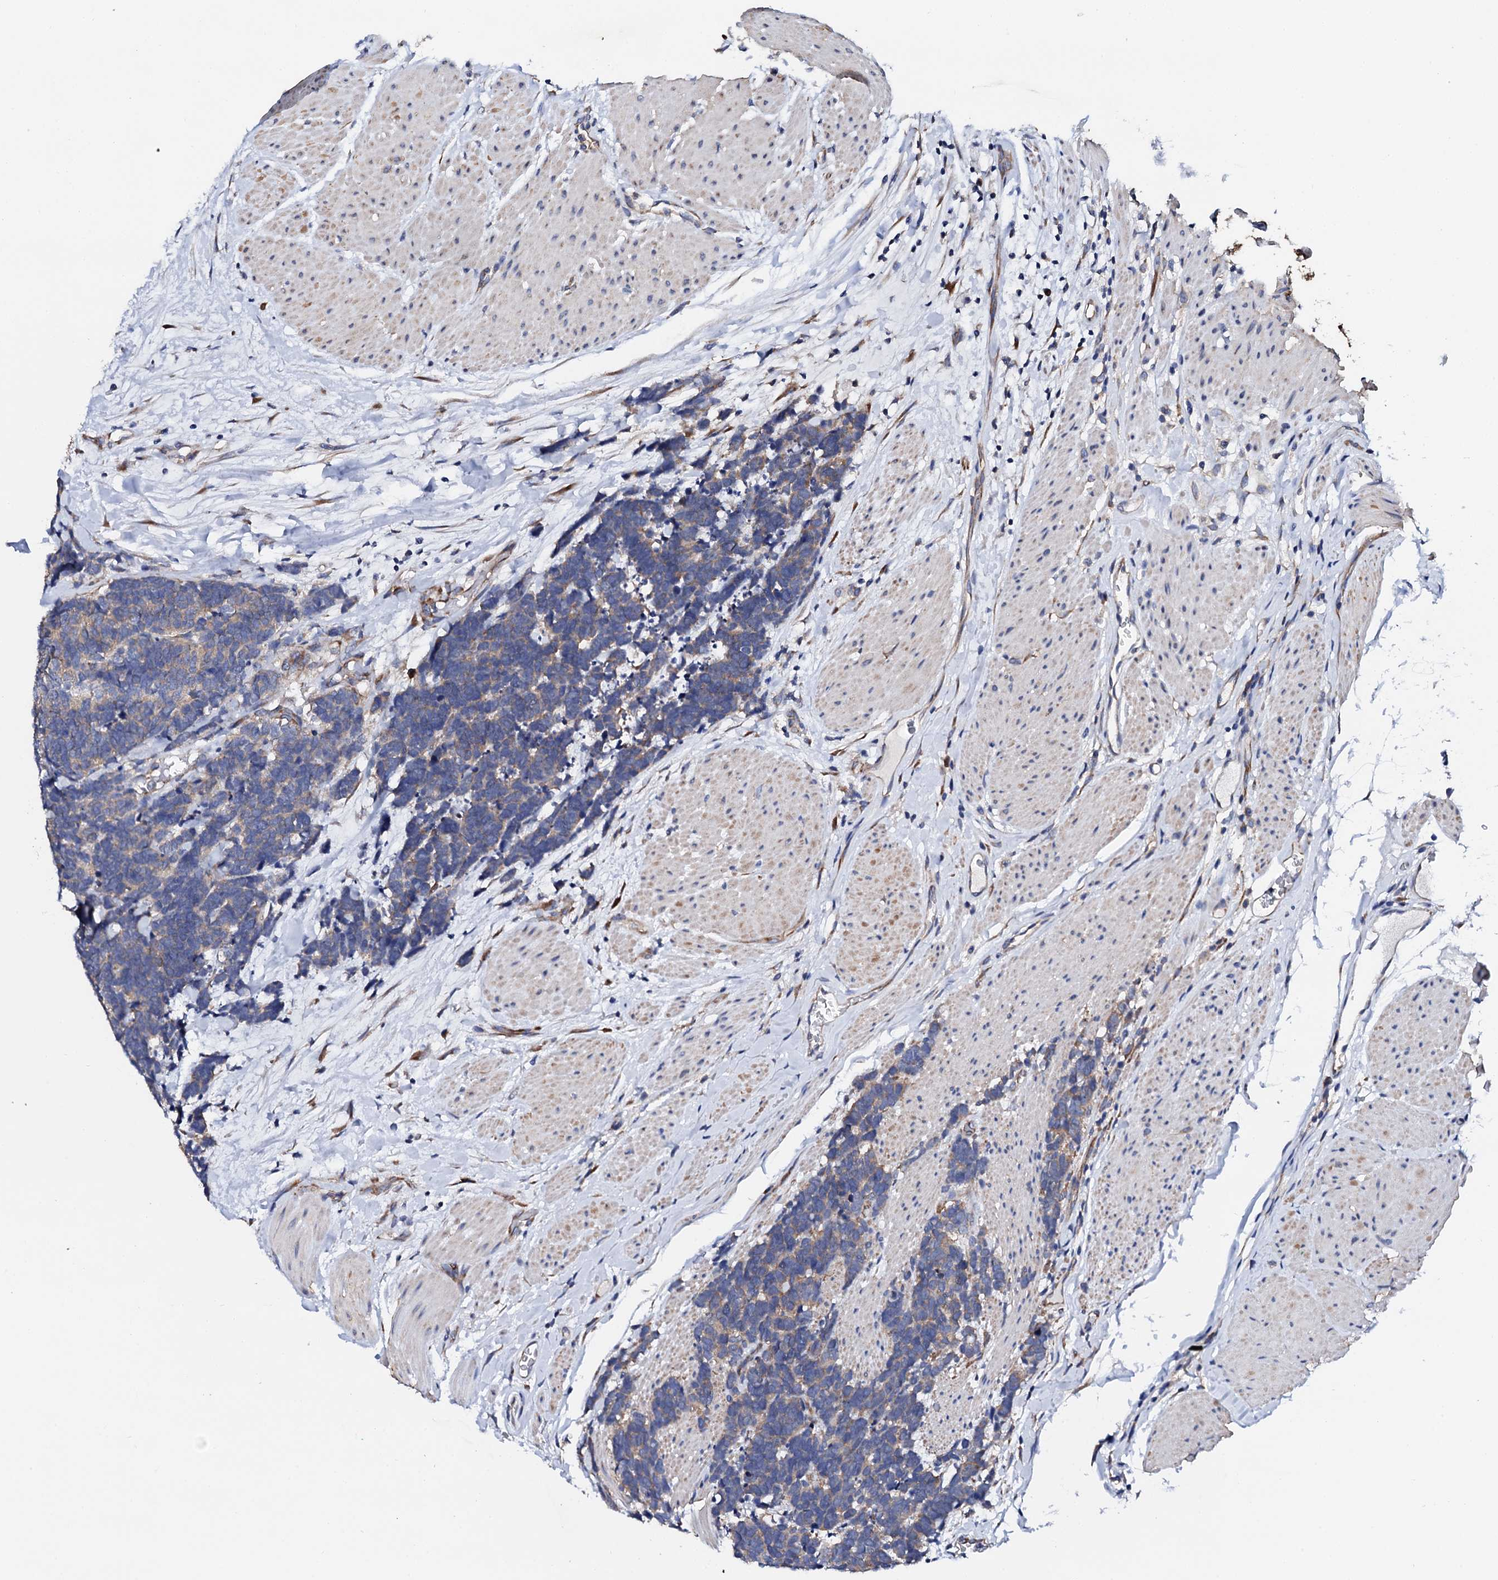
{"staining": {"intensity": "weak", "quantity": "25%-75%", "location": "cytoplasmic/membranous"}, "tissue": "carcinoid", "cell_type": "Tumor cells", "image_type": "cancer", "snomed": [{"axis": "morphology", "description": "Carcinoma, NOS"}, {"axis": "morphology", "description": "Carcinoid, malignant, NOS"}, {"axis": "topography", "description": "Urinary bladder"}], "caption": "A histopathology image showing weak cytoplasmic/membranous positivity in approximately 25%-75% of tumor cells in carcinoid, as visualized by brown immunohistochemical staining.", "gene": "NUP58", "patient": {"sex": "male", "age": 57}}